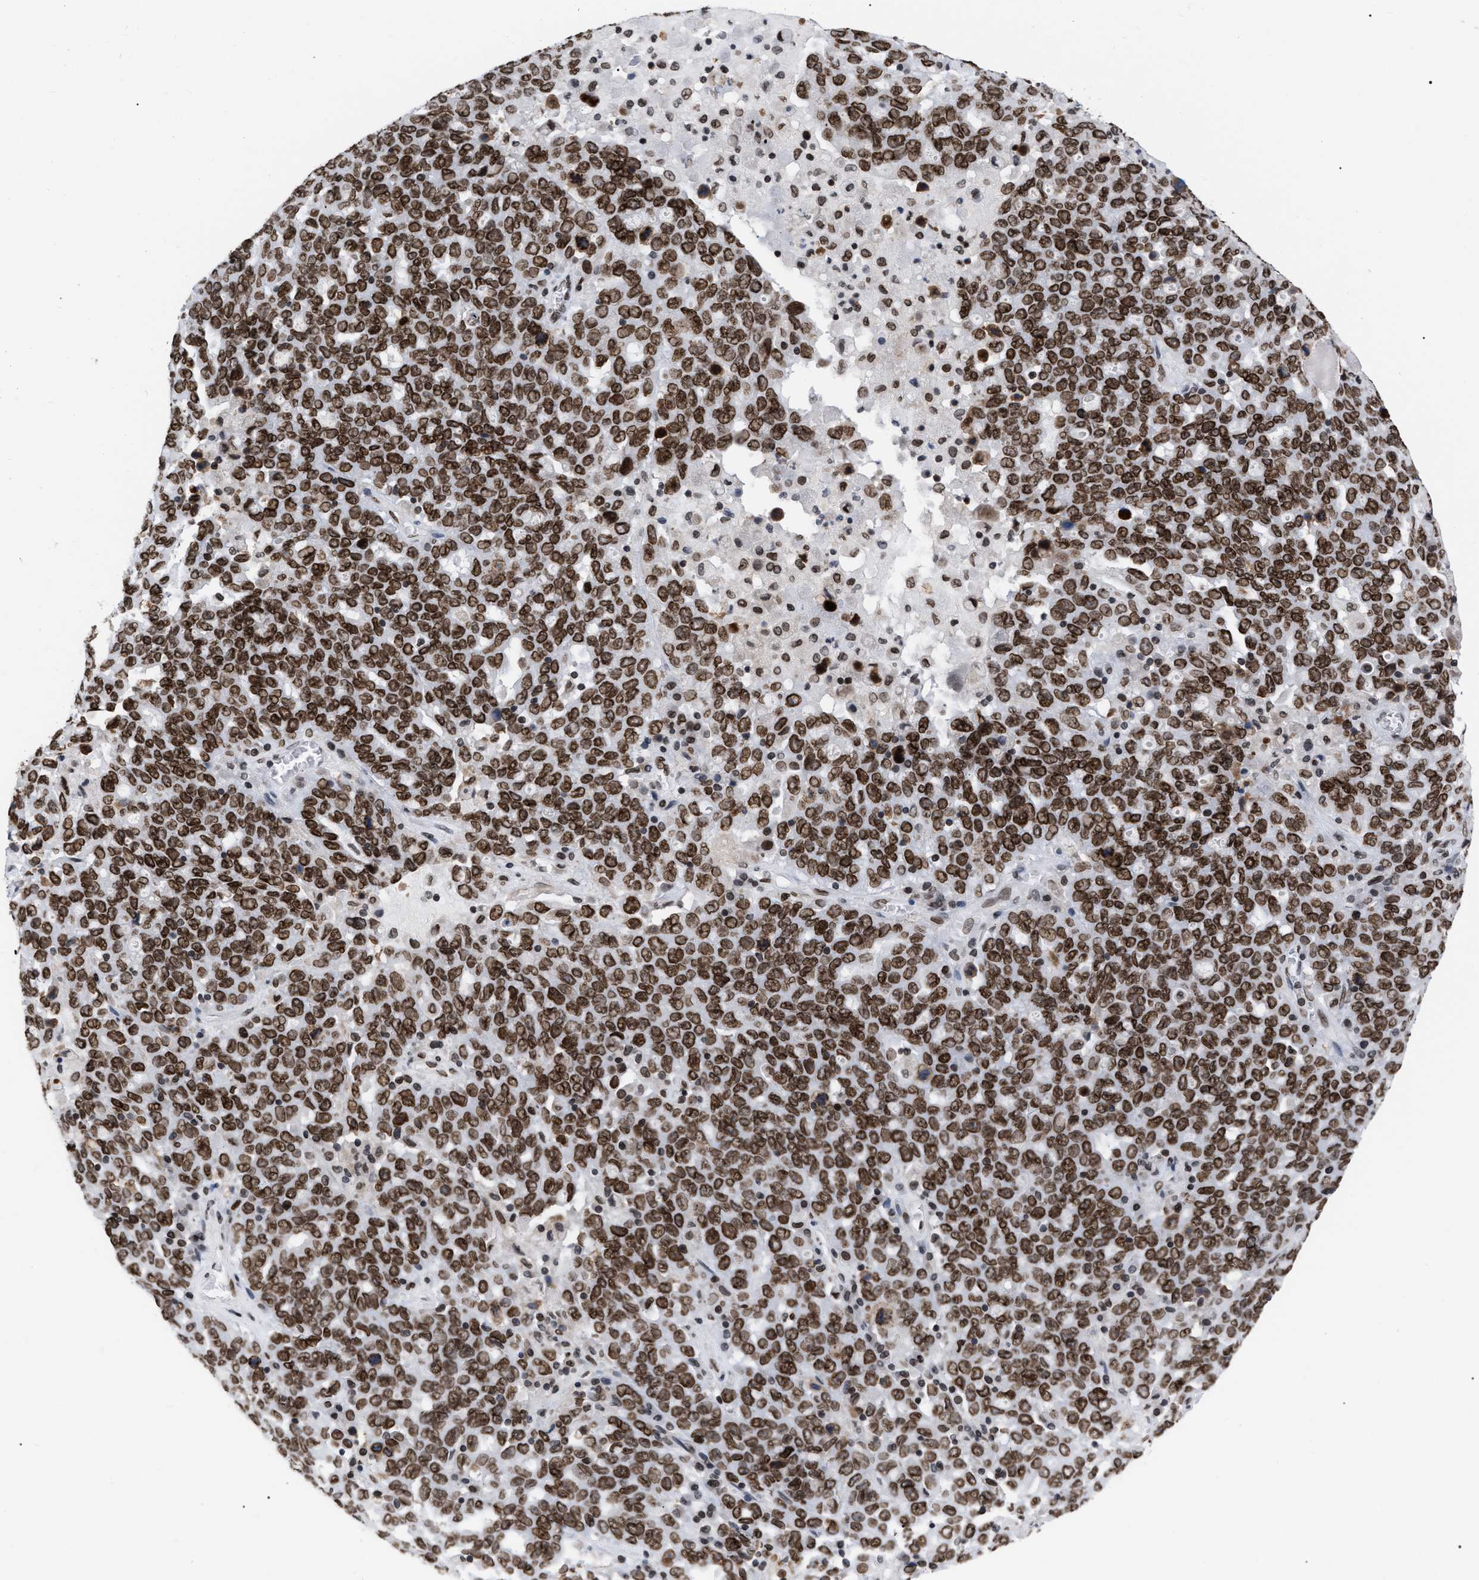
{"staining": {"intensity": "strong", "quantity": ">75%", "location": "cytoplasmic/membranous,nuclear"}, "tissue": "ovarian cancer", "cell_type": "Tumor cells", "image_type": "cancer", "snomed": [{"axis": "morphology", "description": "Carcinoma, endometroid"}, {"axis": "topography", "description": "Ovary"}], "caption": "The image exhibits immunohistochemical staining of ovarian cancer. There is strong cytoplasmic/membranous and nuclear positivity is present in about >75% of tumor cells.", "gene": "TPR", "patient": {"sex": "female", "age": 62}}